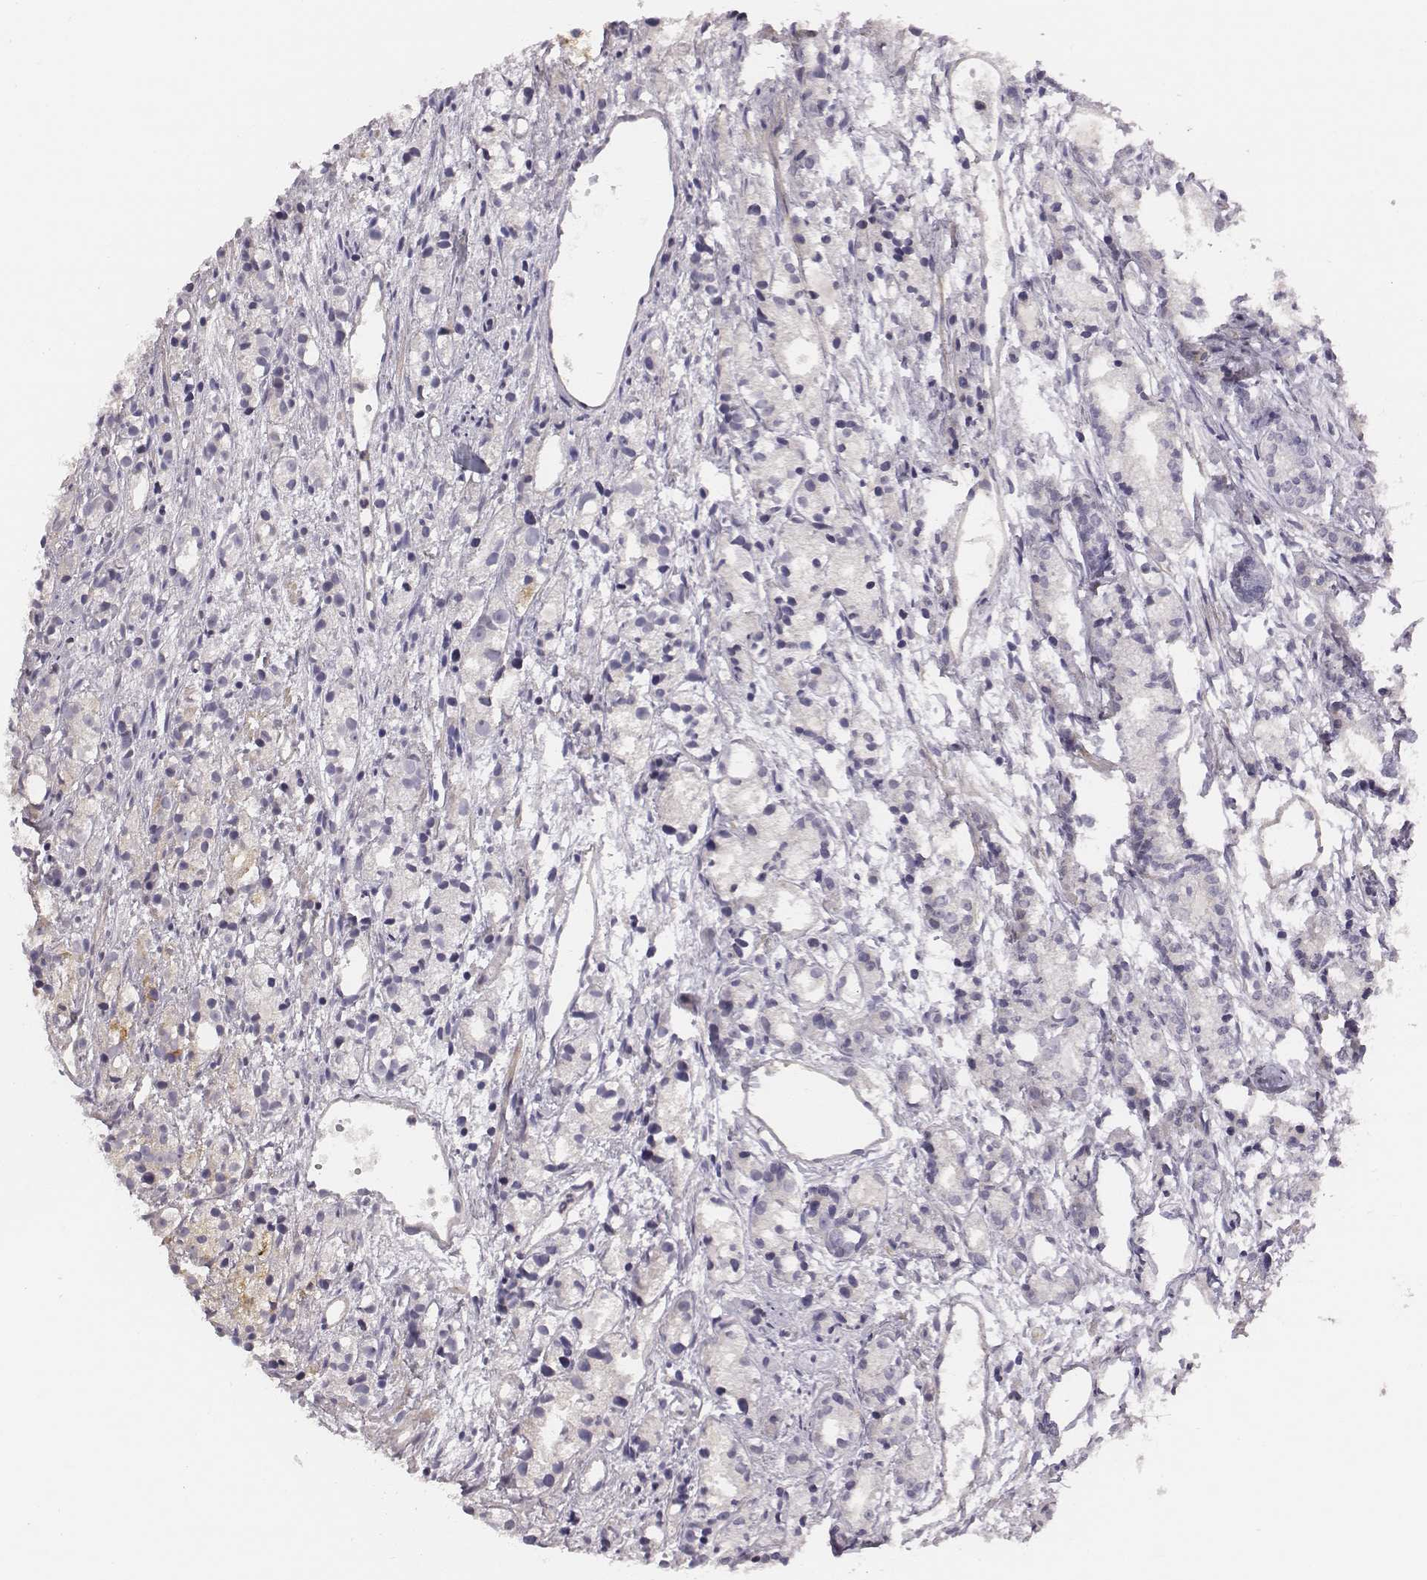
{"staining": {"intensity": "negative", "quantity": "none", "location": "none"}, "tissue": "prostate cancer", "cell_type": "Tumor cells", "image_type": "cancer", "snomed": [{"axis": "morphology", "description": "Adenocarcinoma, Medium grade"}, {"axis": "topography", "description": "Prostate"}], "caption": "DAB immunohistochemical staining of prostate cancer shows no significant positivity in tumor cells. The staining was performed using DAB to visualize the protein expression in brown, while the nuclei were stained in blue with hematoxylin (Magnification: 20x).", "gene": "SCARF1", "patient": {"sex": "male", "age": 74}}